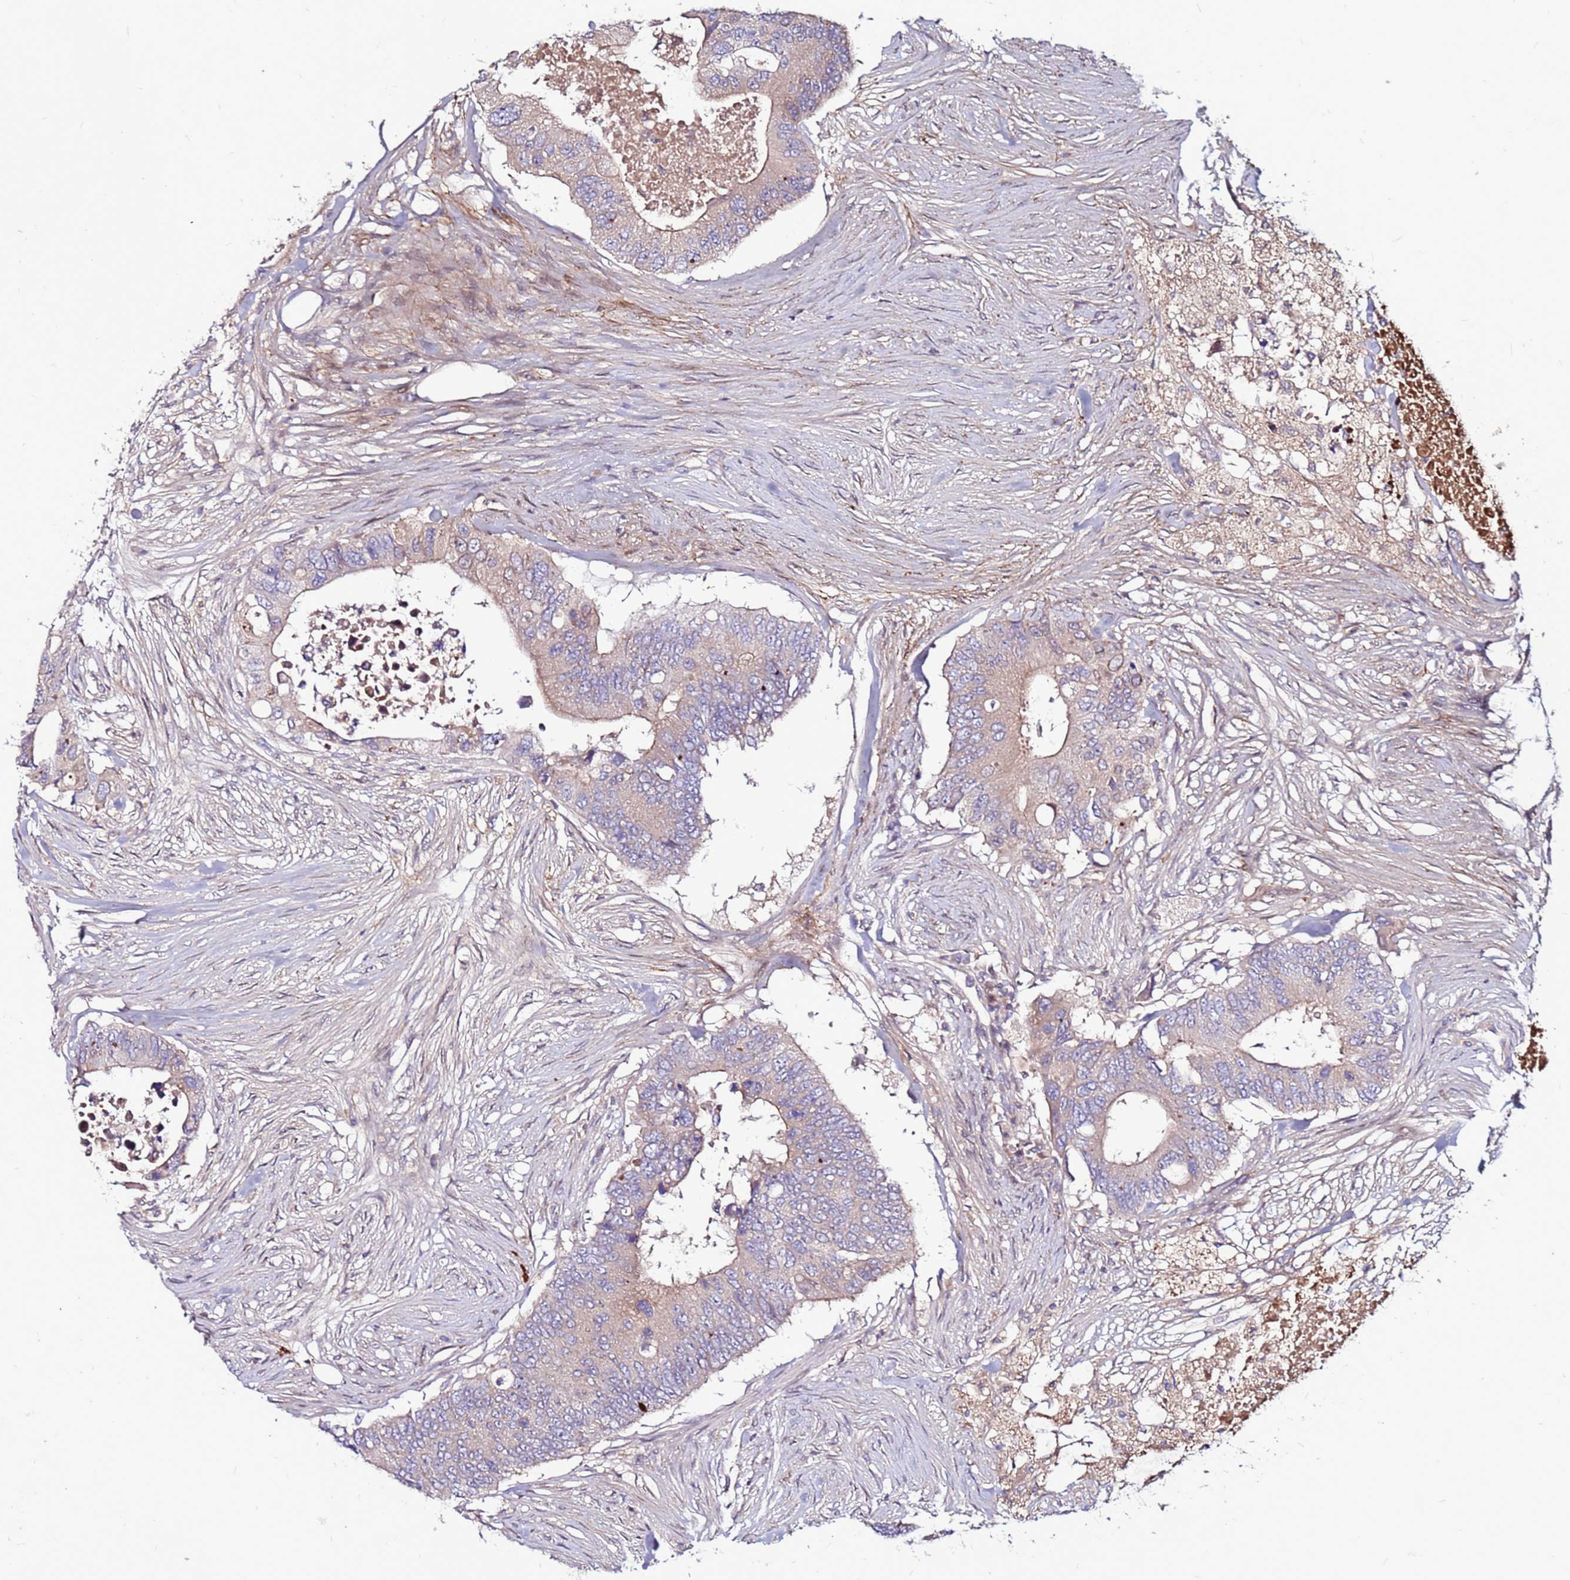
{"staining": {"intensity": "weak", "quantity": "<25%", "location": "cytoplasmic/membranous"}, "tissue": "colorectal cancer", "cell_type": "Tumor cells", "image_type": "cancer", "snomed": [{"axis": "morphology", "description": "Adenocarcinoma, NOS"}, {"axis": "topography", "description": "Colon"}], "caption": "Tumor cells are negative for brown protein staining in colorectal adenocarcinoma. (DAB (3,3'-diaminobenzidine) immunohistochemistry (IHC), high magnification).", "gene": "CCDC71", "patient": {"sex": "male", "age": 71}}